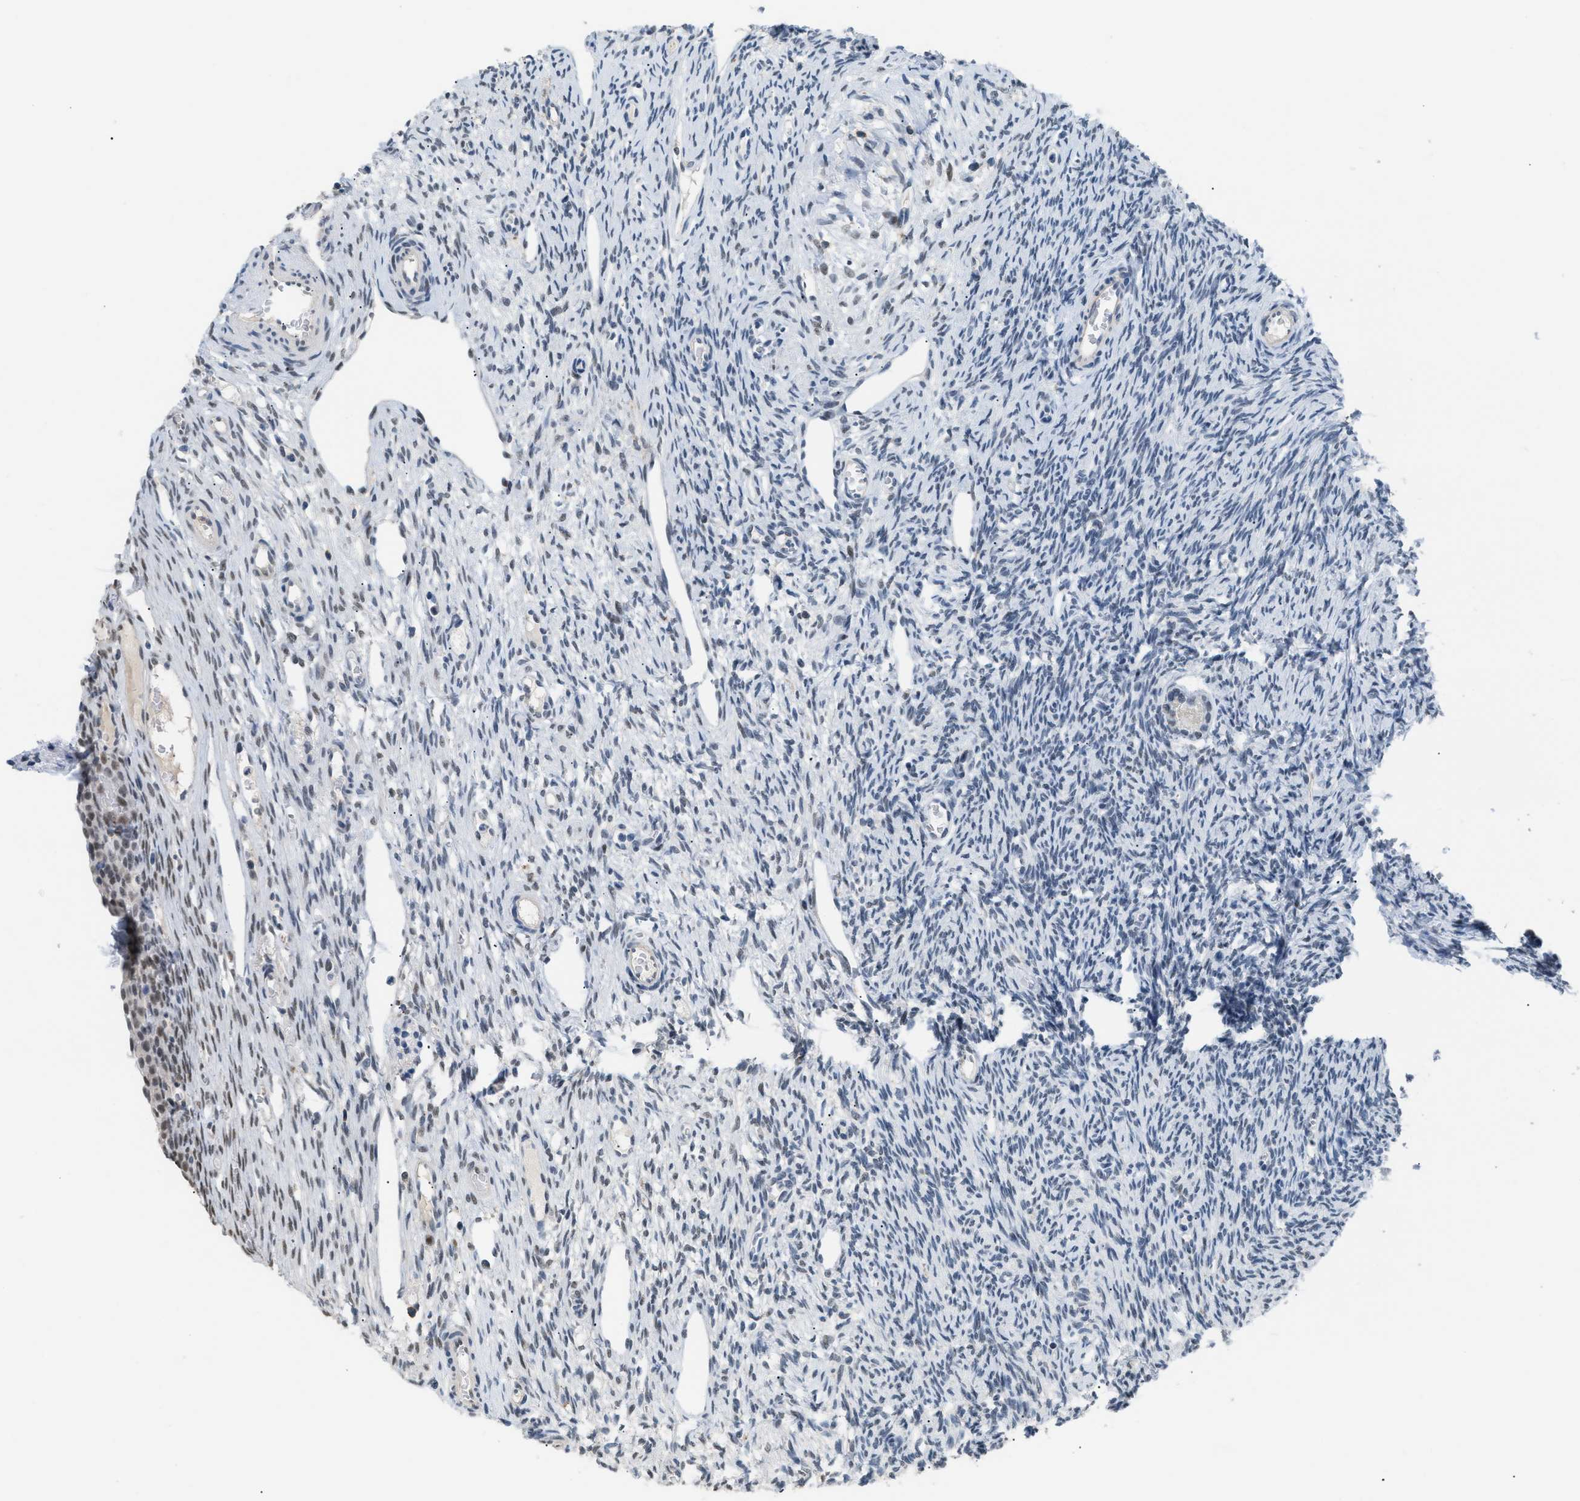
{"staining": {"intensity": "weak", "quantity": ">75%", "location": "cytoplasmic/membranous"}, "tissue": "ovary", "cell_type": "Follicle cells", "image_type": "normal", "snomed": [{"axis": "morphology", "description": "Normal tissue, NOS"}, {"axis": "topography", "description": "Ovary"}], "caption": "The micrograph shows a brown stain indicating the presence of a protein in the cytoplasmic/membranous of follicle cells in ovary. (IHC, brightfield microscopy, high magnification).", "gene": "KCNC3", "patient": {"sex": "female", "age": 33}}